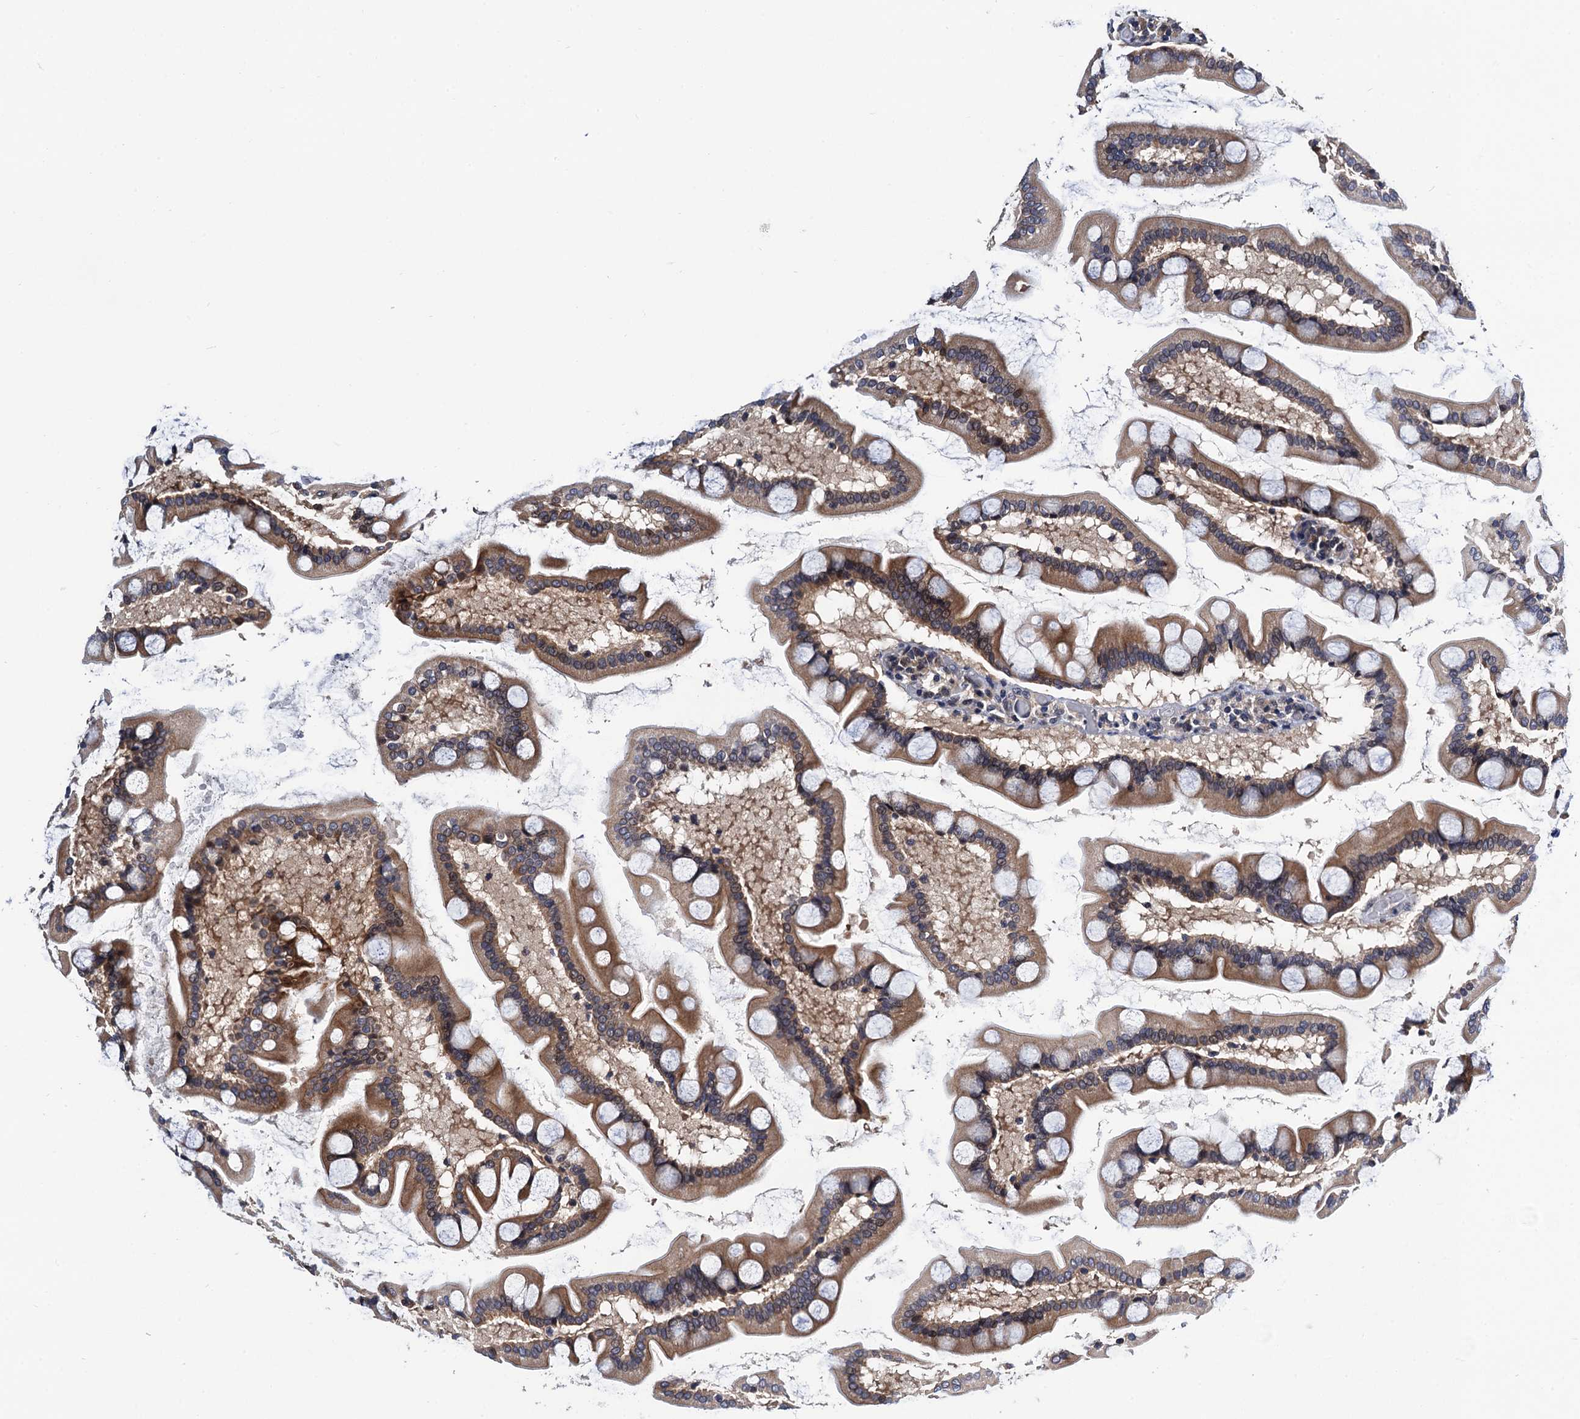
{"staining": {"intensity": "moderate", "quantity": ">75%", "location": "cytoplasmic/membranous"}, "tissue": "small intestine", "cell_type": "Glandular cells", "image_type": "normal", "snomed": [{"axis": "morphology", "description": "Normal tissue, NOS"}, {"axis": "topography", "description": "Small intestine"}], "caption": "The image displays a brown stain indicating the presence of a protein in the cytoplasmic/membranous of glandular cells in small intestine. The protein is stained brown, and the nuclei are stained in blue (DAB (3,3'-diaminobenzidine) IHC with brightfield microscopy, high magnification).", "gene": "NAA16", "patient": {"sex": "male", "age": 41}}